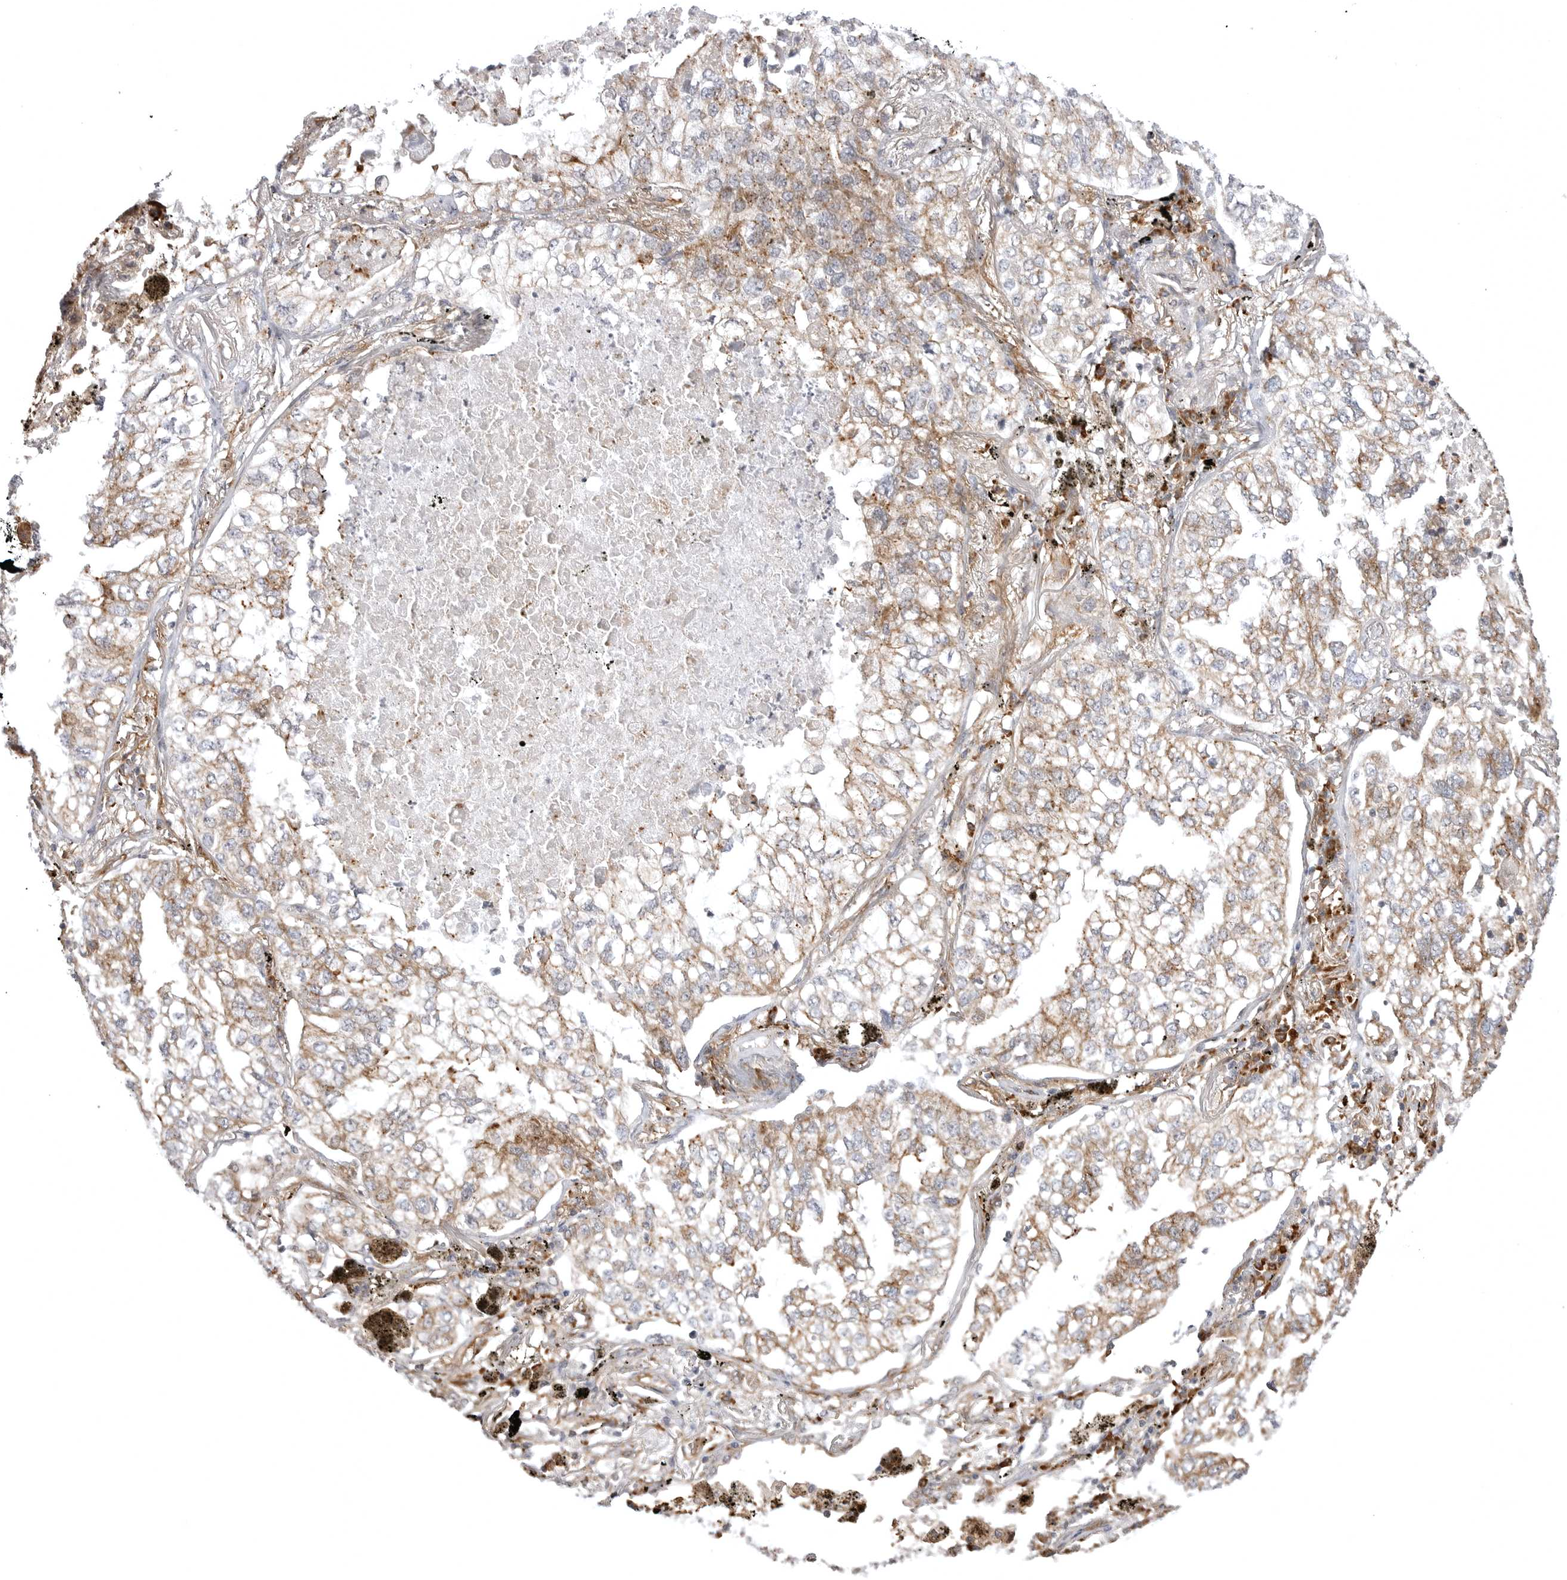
{"staining": {"intensity": "moderate", "quantity": ">75%", "location": "cytoplasmic/membranous"}, "tissue": "lung cancer", "cell_type": "Tumor cells", "image_type": "cancer", "snomed": [{"axis": "morphology", "description": "Adenocarcinoma, NOS"}, {"axis": "topography", "description": "Lung"}], "caption": "Protein analysis of lung cancer tissue demonstrates moderate cytoplasmic/membranous staining in about >75% of tumor cells.", "gene": "ARL5A", "patient": {"sex": "male", "age": 65}}